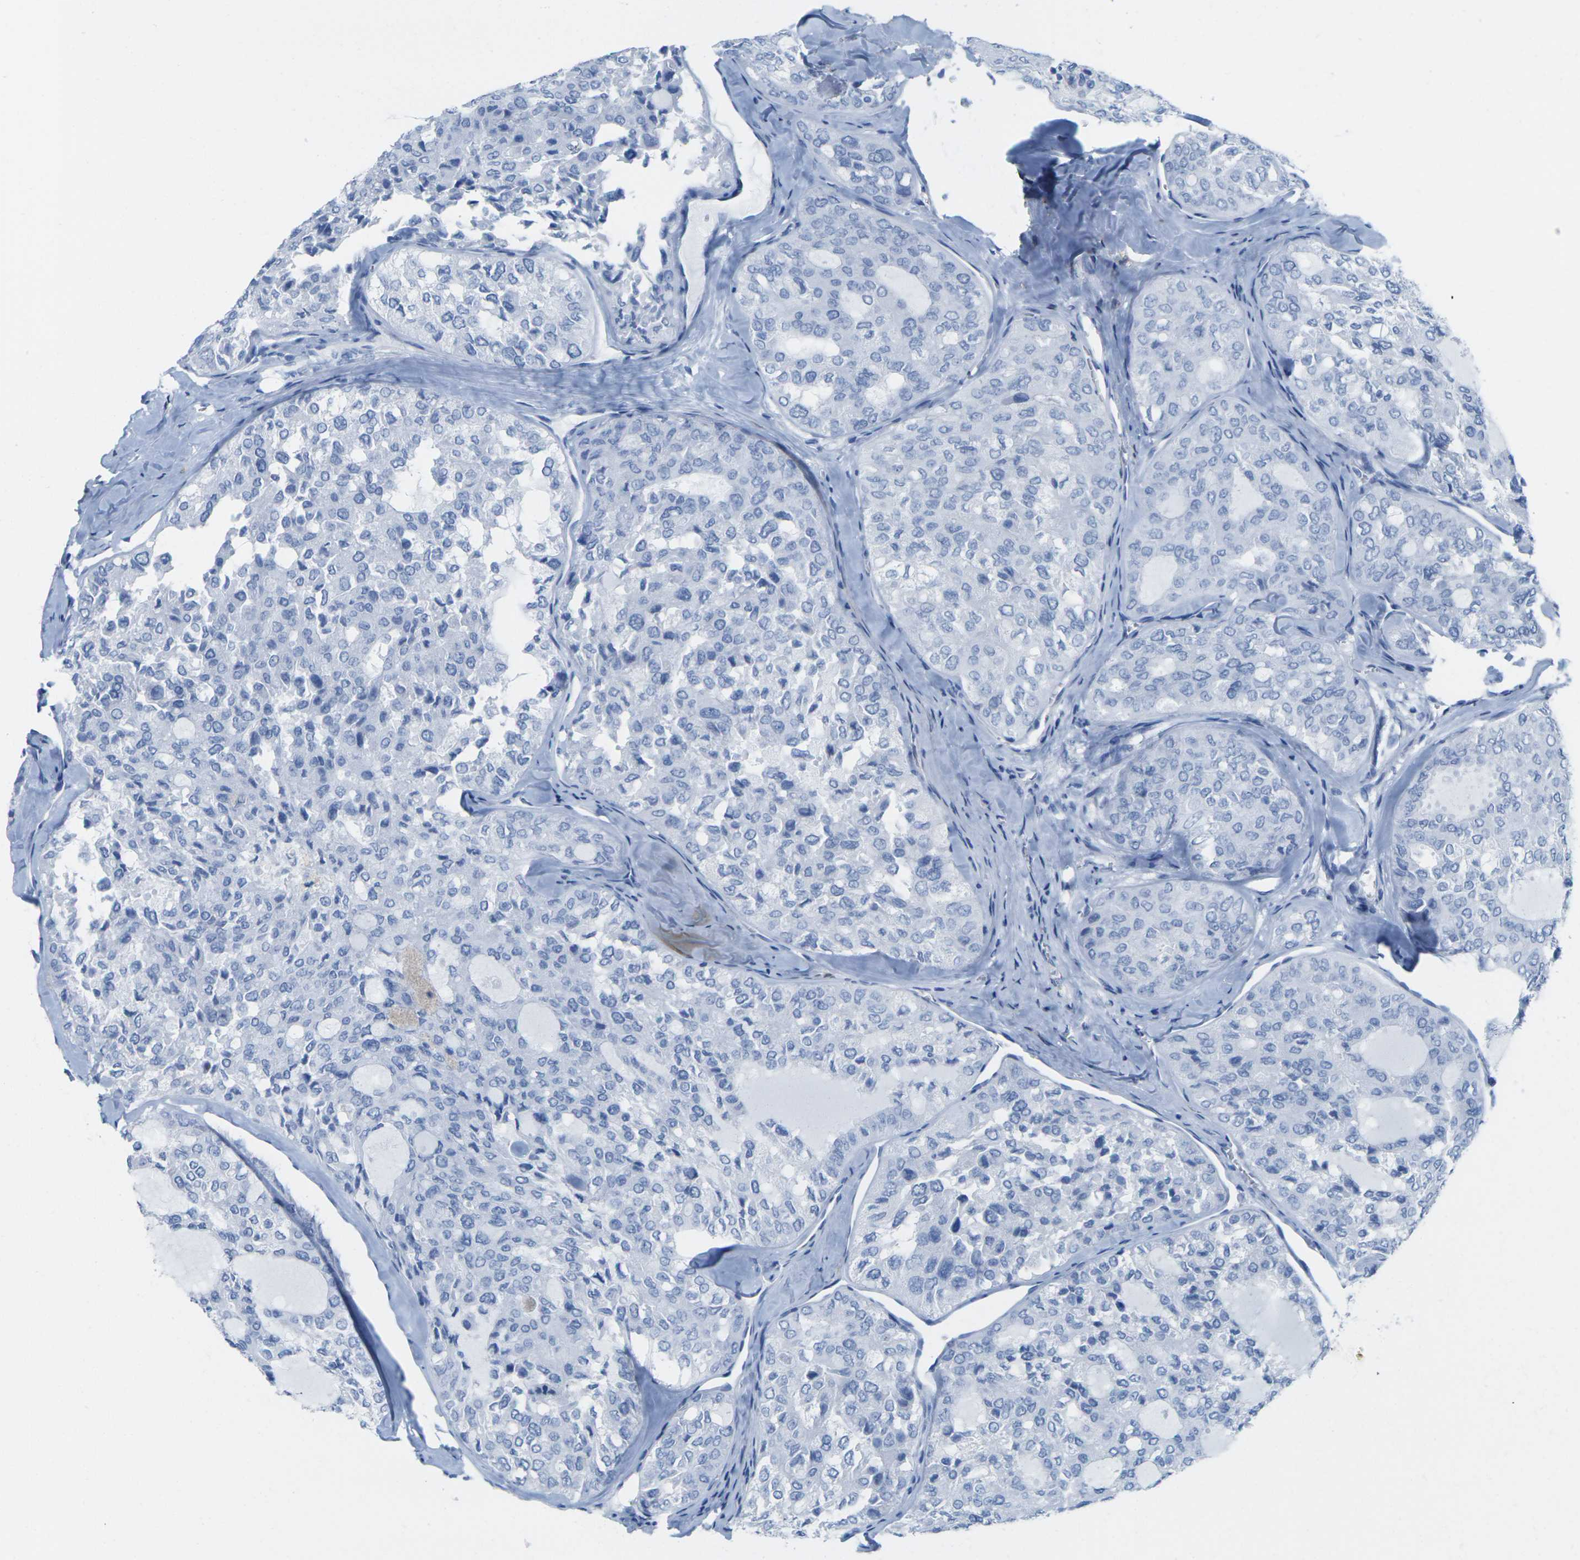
{"staining": {"intensity": "negative", "quantity": "none", "location": "none"}, "tissue": "thyroid cancer", "cell_type": "Tumor cells", "image_type": "cancer", "snomed": [{"axis": "morphology", "description": "Follicular adenoma carcinoma, NOS"}, {"axis": "topography", "description": "Thyroid gland"}], "caption": "A high-resolution photomicrograph shows IHC staining of thyroid follicular adenoma carcinoma, which reveals no significant staining in tumor cells. (DAB IHC visualized using brightfield microscopy, high magnification).", "gene": "CNN1", "patient": {"sex": "male", "age": 75}}